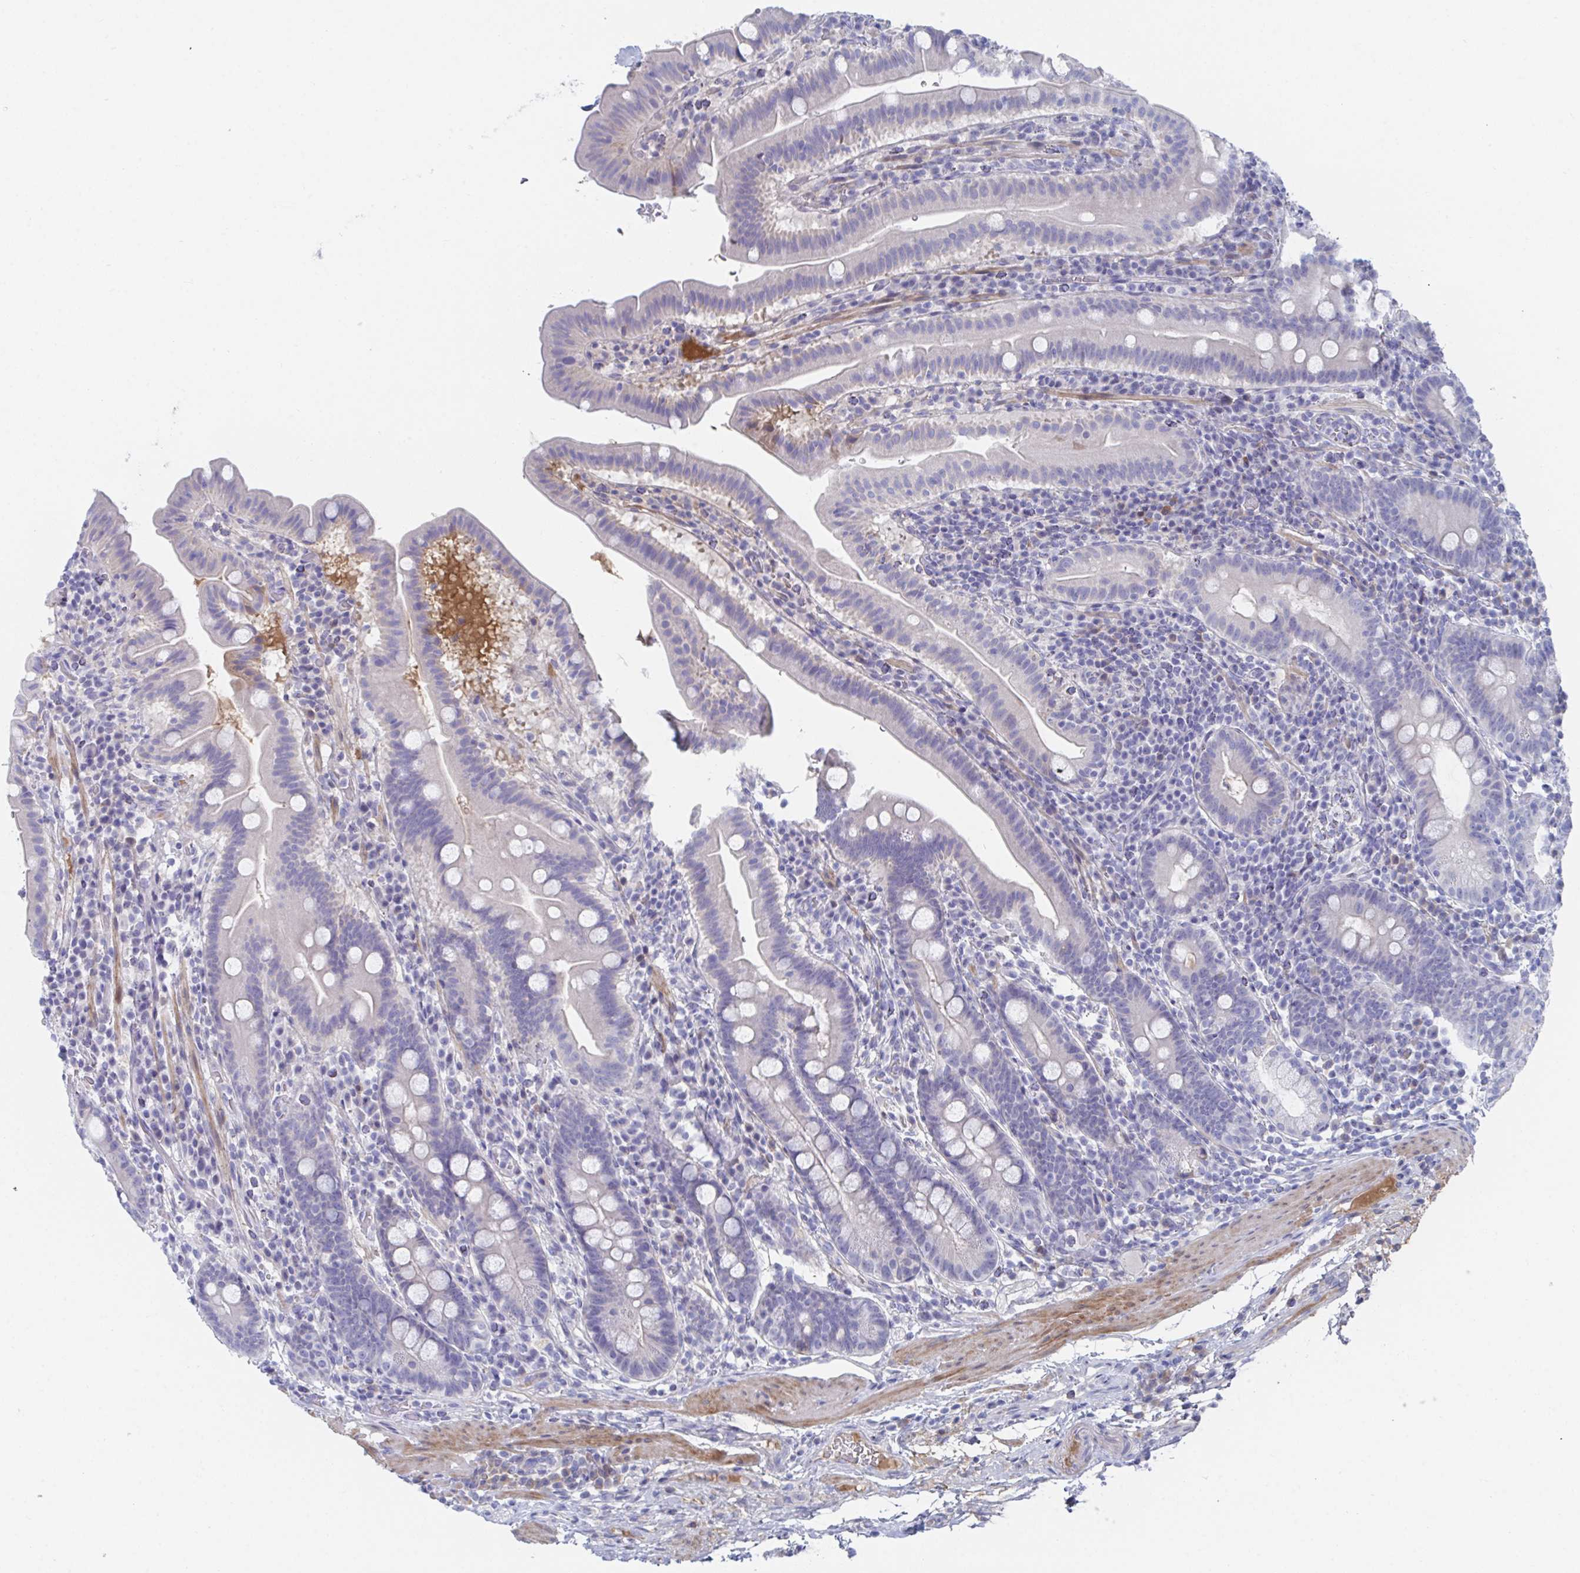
{"staining": {"intensity": "negative", "quantity": "none", "location": "none"}, "tissue": "small intestine", "cell_type": "Glandular cells", "image_type": "normal", "snomed": [{"axis": "morphology", "description": "Normal tissue, NOS"}, {"axis": "topography", "description": "Small intestine"}], "caption": "Glandular cells are negative for brown protein staining in unremarkable small intestine. Brightfield microscopy of immunohistochemistry (IHC) stained with DAB (3,3'-diaminobenzidine) (brown) and hematoxylin (blue), captured at high magnification.", "gene": "TNFAIP6", "patient": {"sex": "male", "age": 26}}